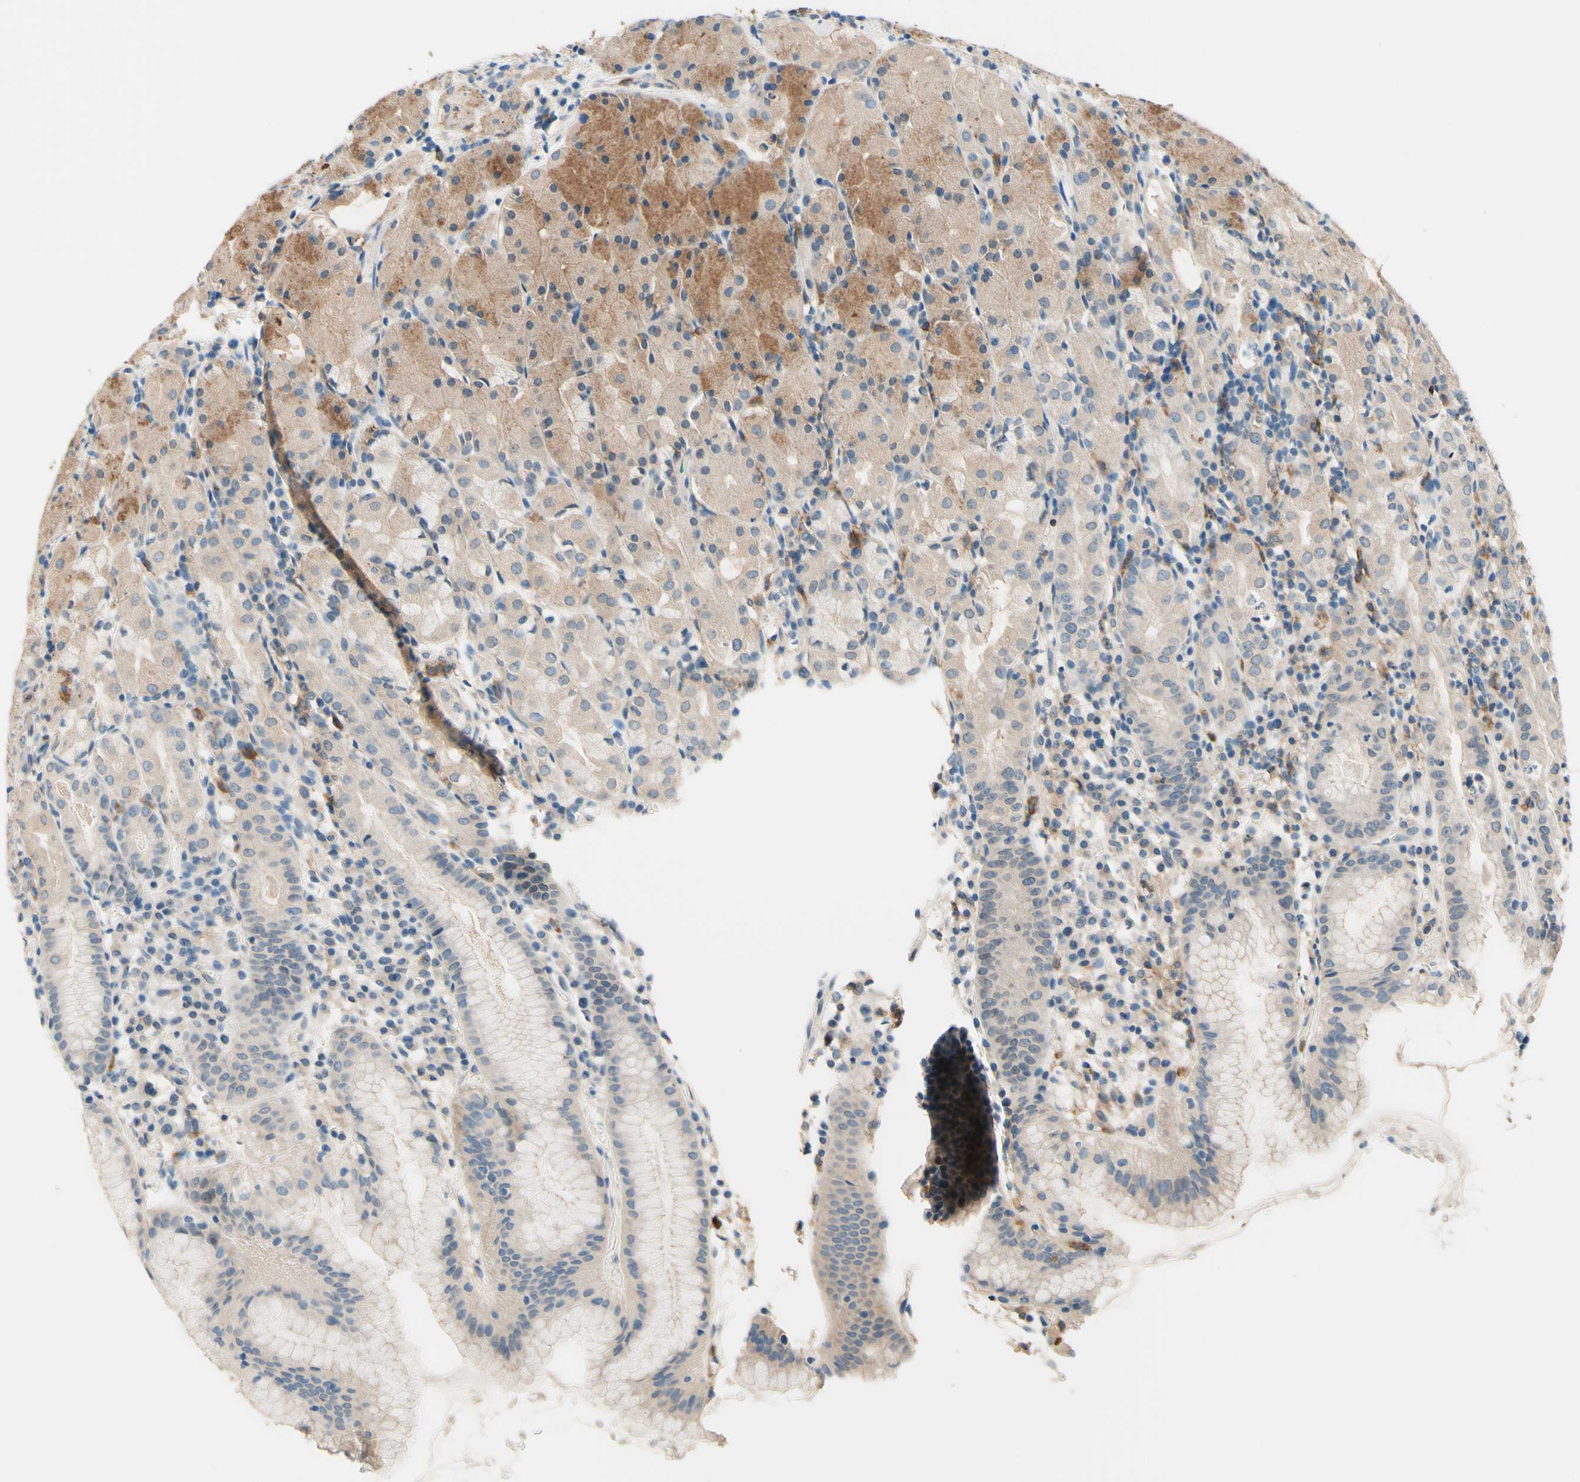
{"staining": {"intensity": "moderate", "quantity": "<25%", "location": "cytoplasmic/membranous"}, "tissue": "stomach", "cell_type": "Glandular cells", "image_type": "normal", "snomed": [{"axis": "morphology", "description": "Normal tissue, NOS"}, {"axis": "topography", "description": "Stomach"}, {"axis": "topography", "description": "Stomach, lower"}], "caption": "Protein expression analysis of unremarkable stomach exhibits moderate cytoplasmic/membranous staining in about <25% of glandular cells.", "gene": "SIGLEC9", "patient": {"sex": "female", "age": 75}}